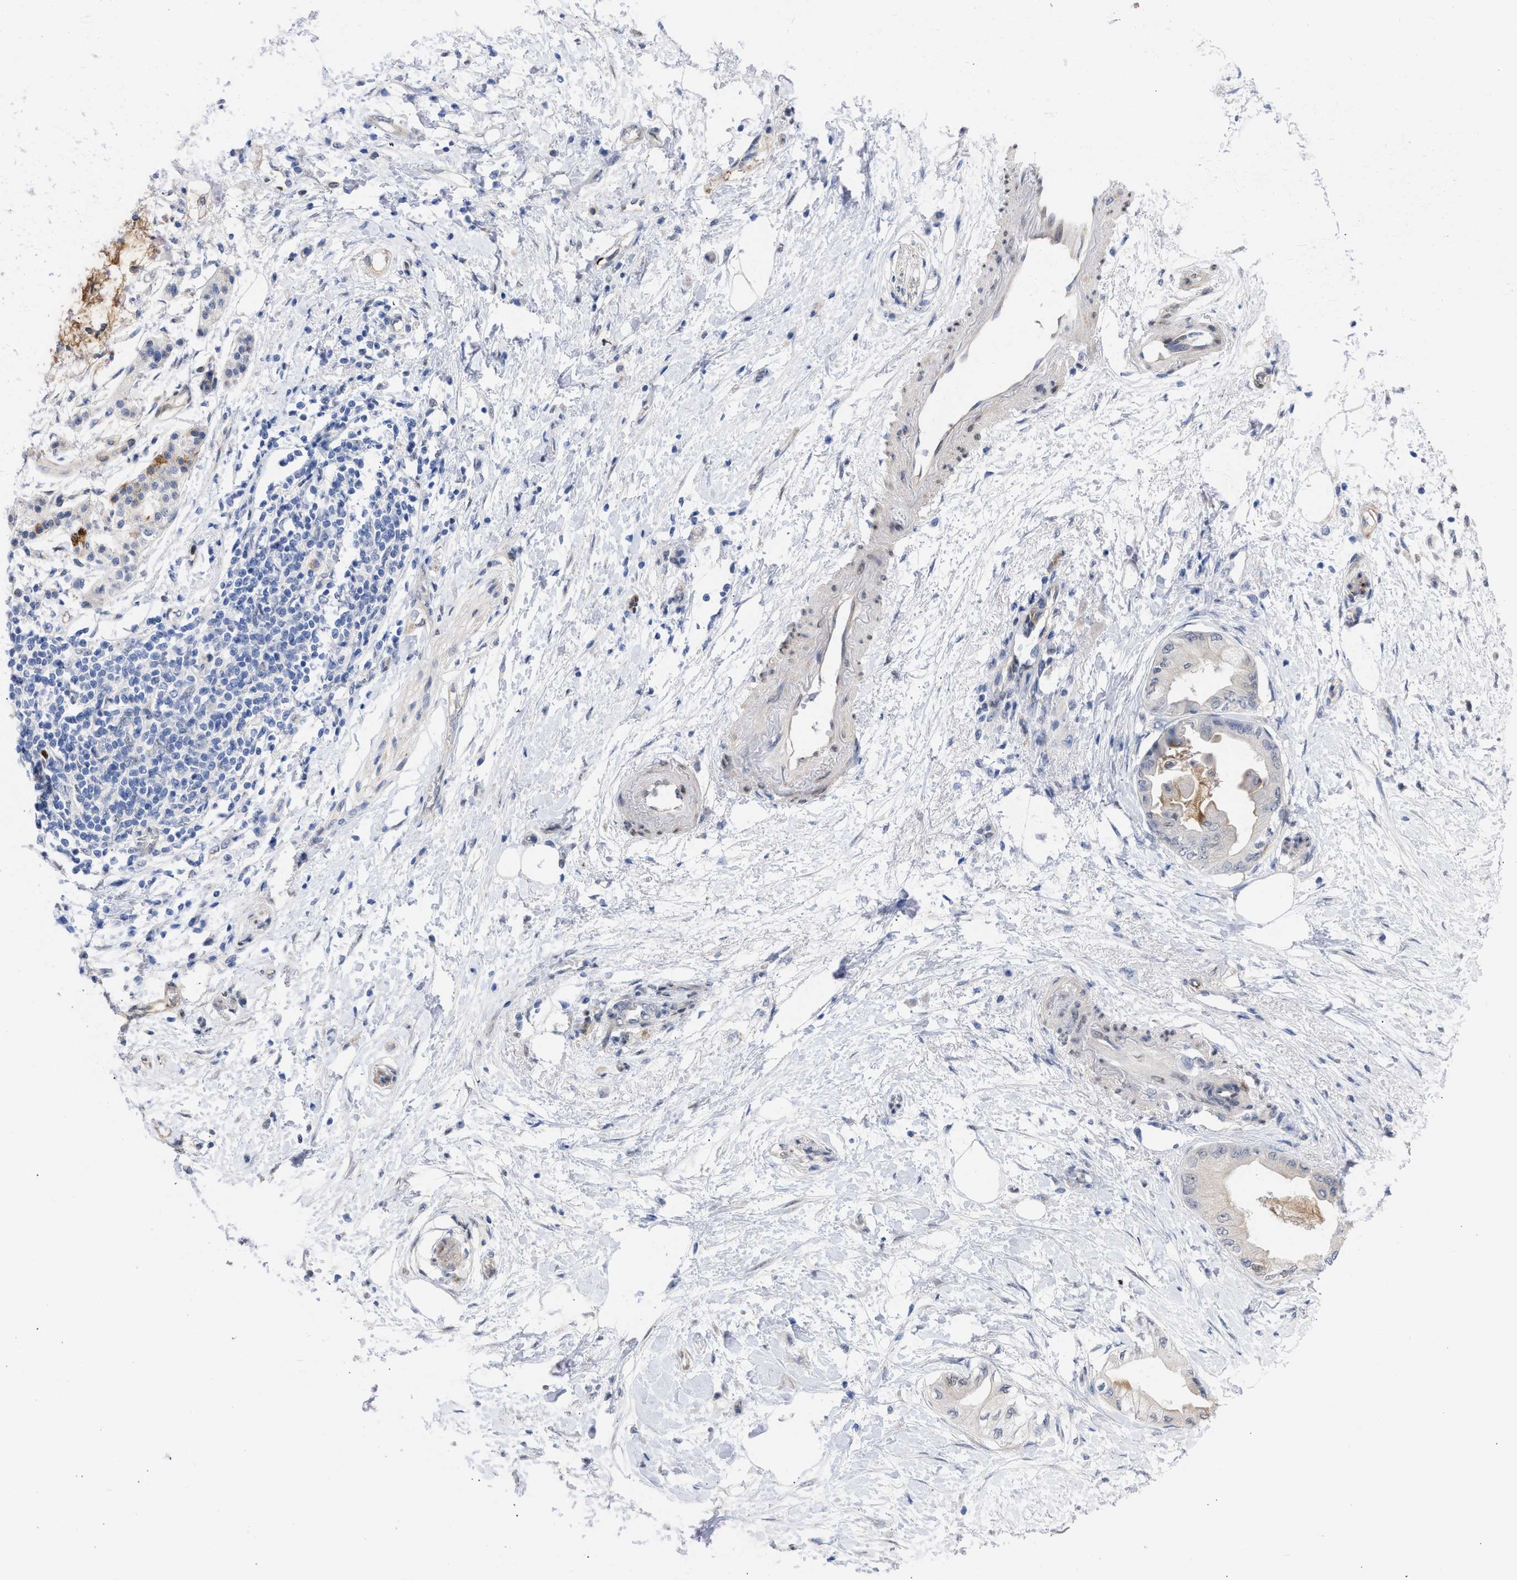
{"staining": {"intensity": "negative", "quantity": "none", "location": "none"}, "tissue": "pancreatic cancer", "cell_type": "Tumor cells", "image_type": "cancer", "snomed": [{"axis": "morphology", "description": "Normal tissue, NOS"}, {"axis": "morphology", "description": "Adenocarcinoma, NOS"}, {"axis": "topography", "description": "Pancreas"}, {"axis": "topography", "description": "Duodenum"}], "caption": "High power microscopy image of an IHC micrograph of adenocarcinoma (pancreatic), revealing no significant positivity in tumor cells. (DAB immunohistochemistry (IHC) visualized using brightfield microscopy, high magnification).", "gene": "THRA", "patient": {"sex": "female", "age": 60}}